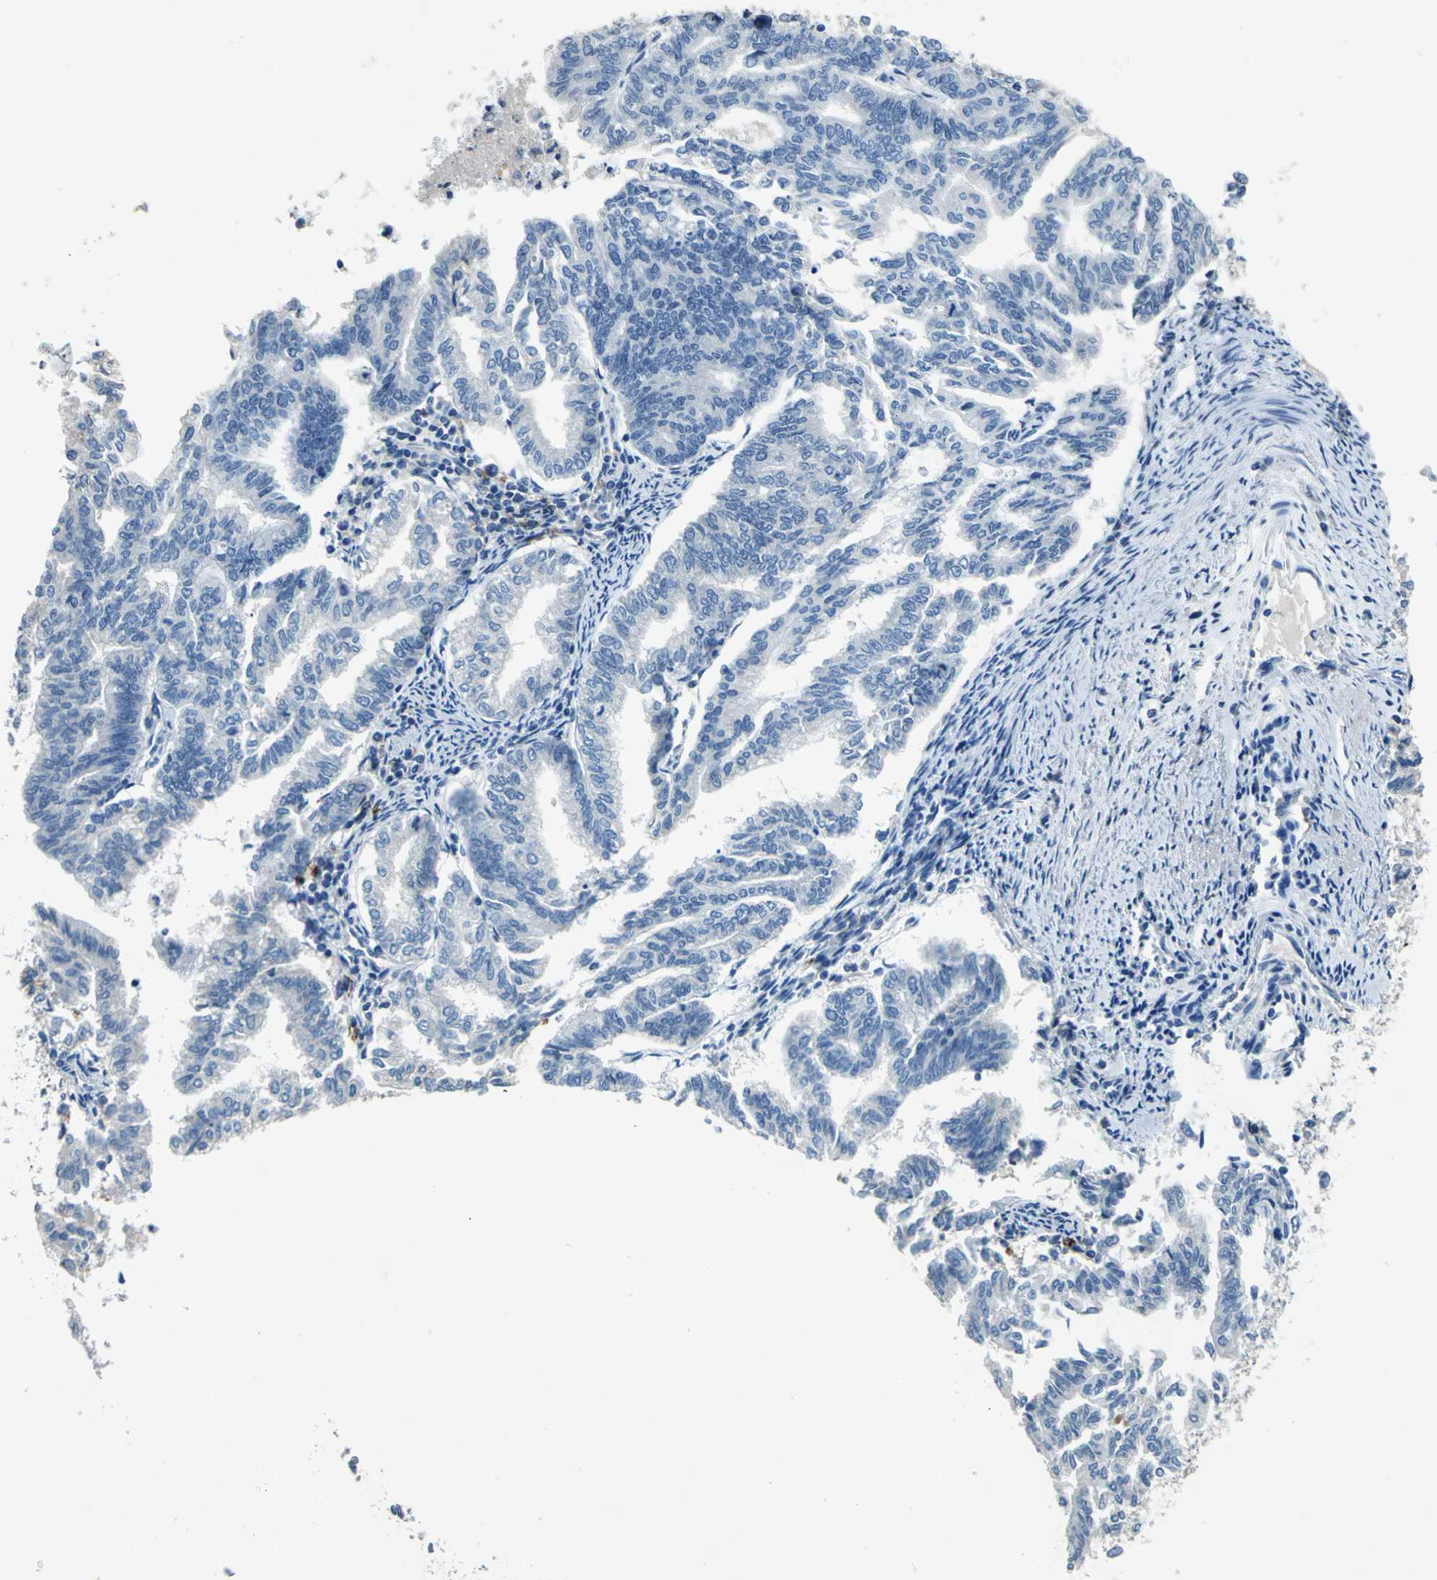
{"staining": {"intensity": "negative", "quantity": "none", "location": "none"}, "tissue": "endometrial cancer", "cell_type": "Tumor cells", "image_type": "cancer", "snomed": [{"axis": "morphology", "description": "Adenocarcinoma, NOS"}, {"axis": "topography", "description": "Endometrium"}], "caption": "Immunohistochemistry histopathology image of human endometrial cancer (adenocarcinoma) stained for a protein (brown), which shows no staining in tumor cells.", "gene": "RPS13", "patient": {"sex": "female", "age": 79}}